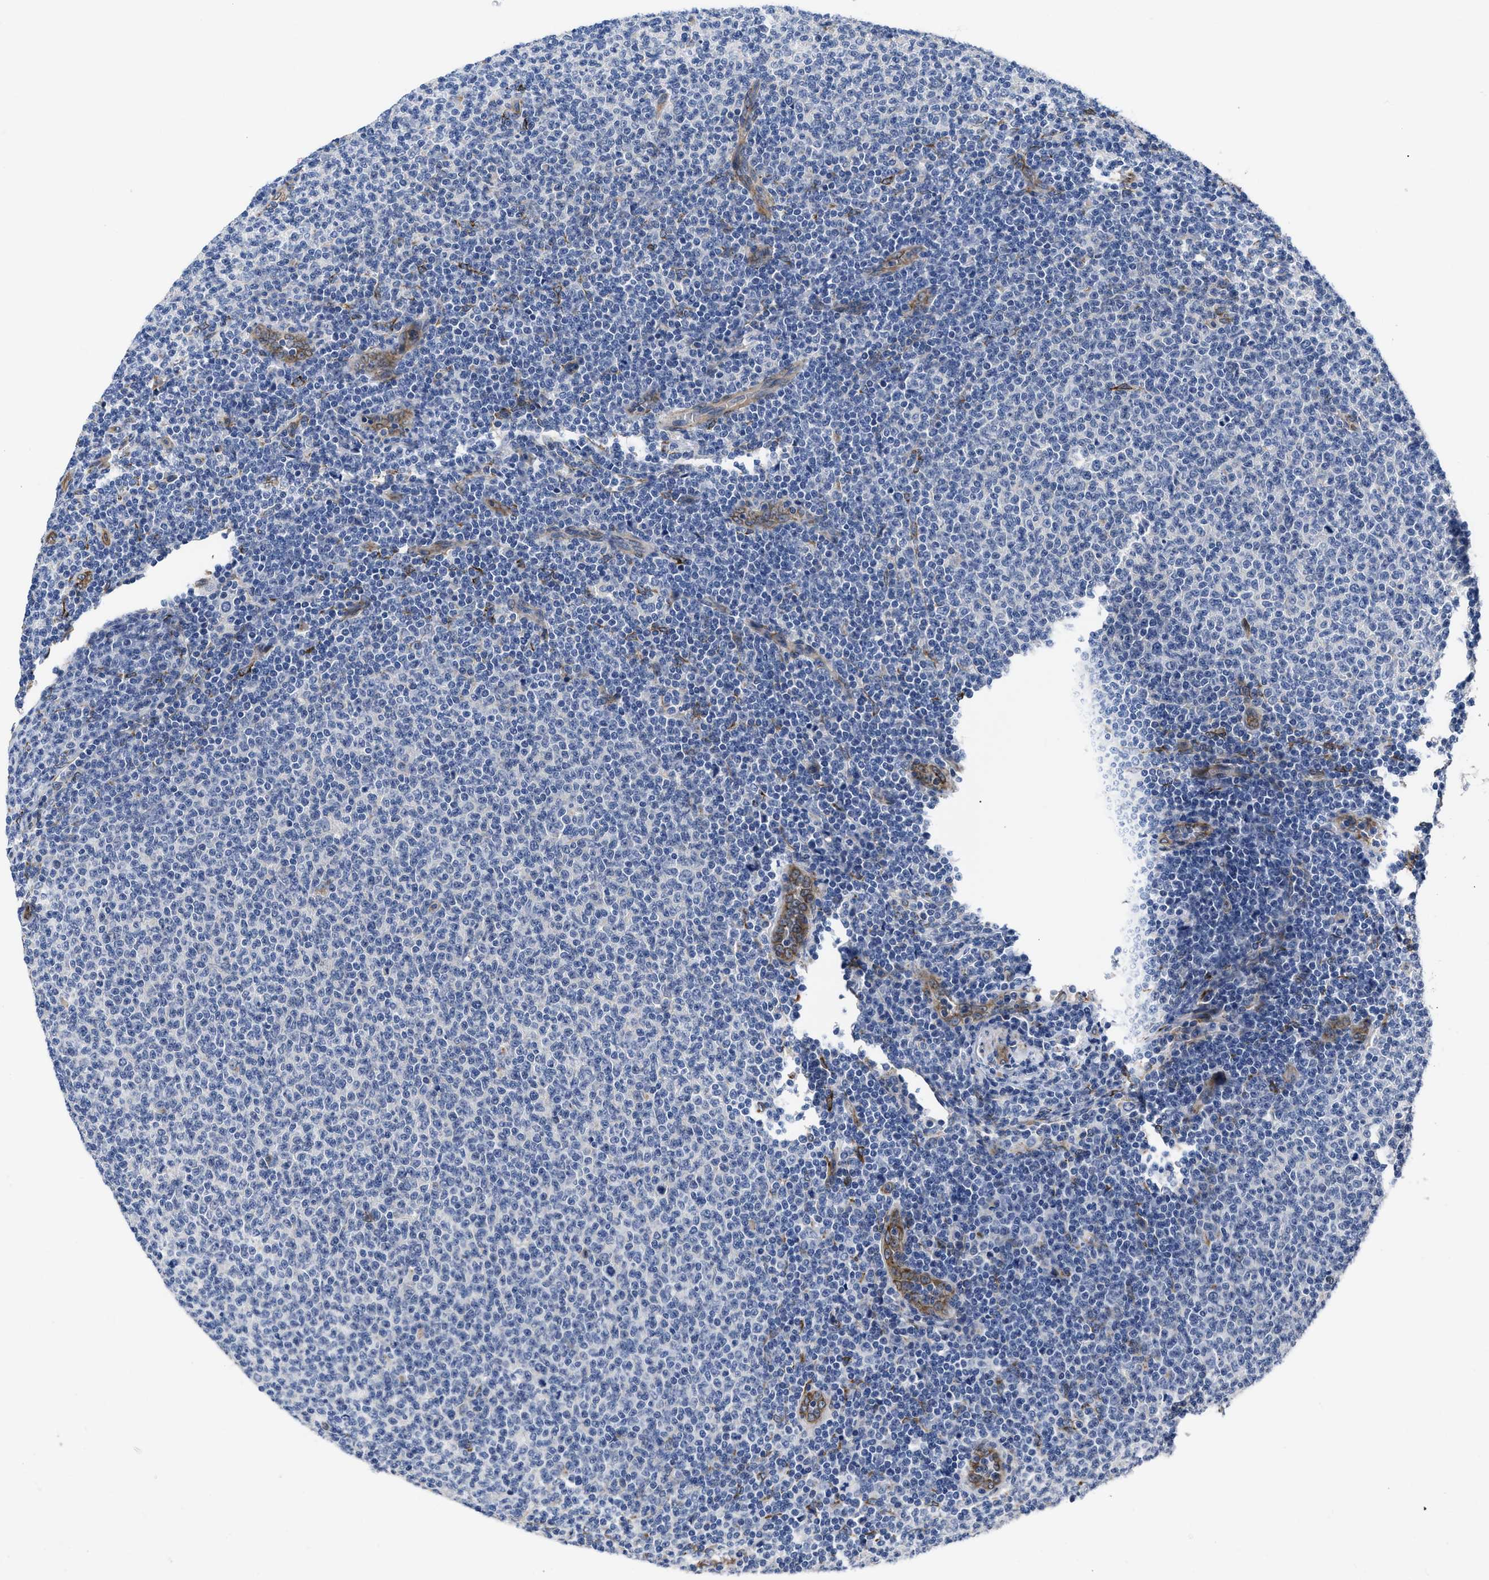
{"staining": {"intensity": "negative", "quantity": "none", "location": "none"}, "tissue": "lymphoma", "cell_type": "Tumor cells", "image_type": "cancer", "snomed": [{"axis": "morphology", "description": "Malignant lymphoma, non-Hodgkin's type, Low grade"}, {"axis": "topography", "description": "Lymph node"}], "caption": "Immunohistochemistry (IHC) of low-grade malignant lymphoma, non-Hodgkin's type shows no expression in tumor cells.", "gene": "SQLE", "patient": {"sex": "male", "age": 66}}